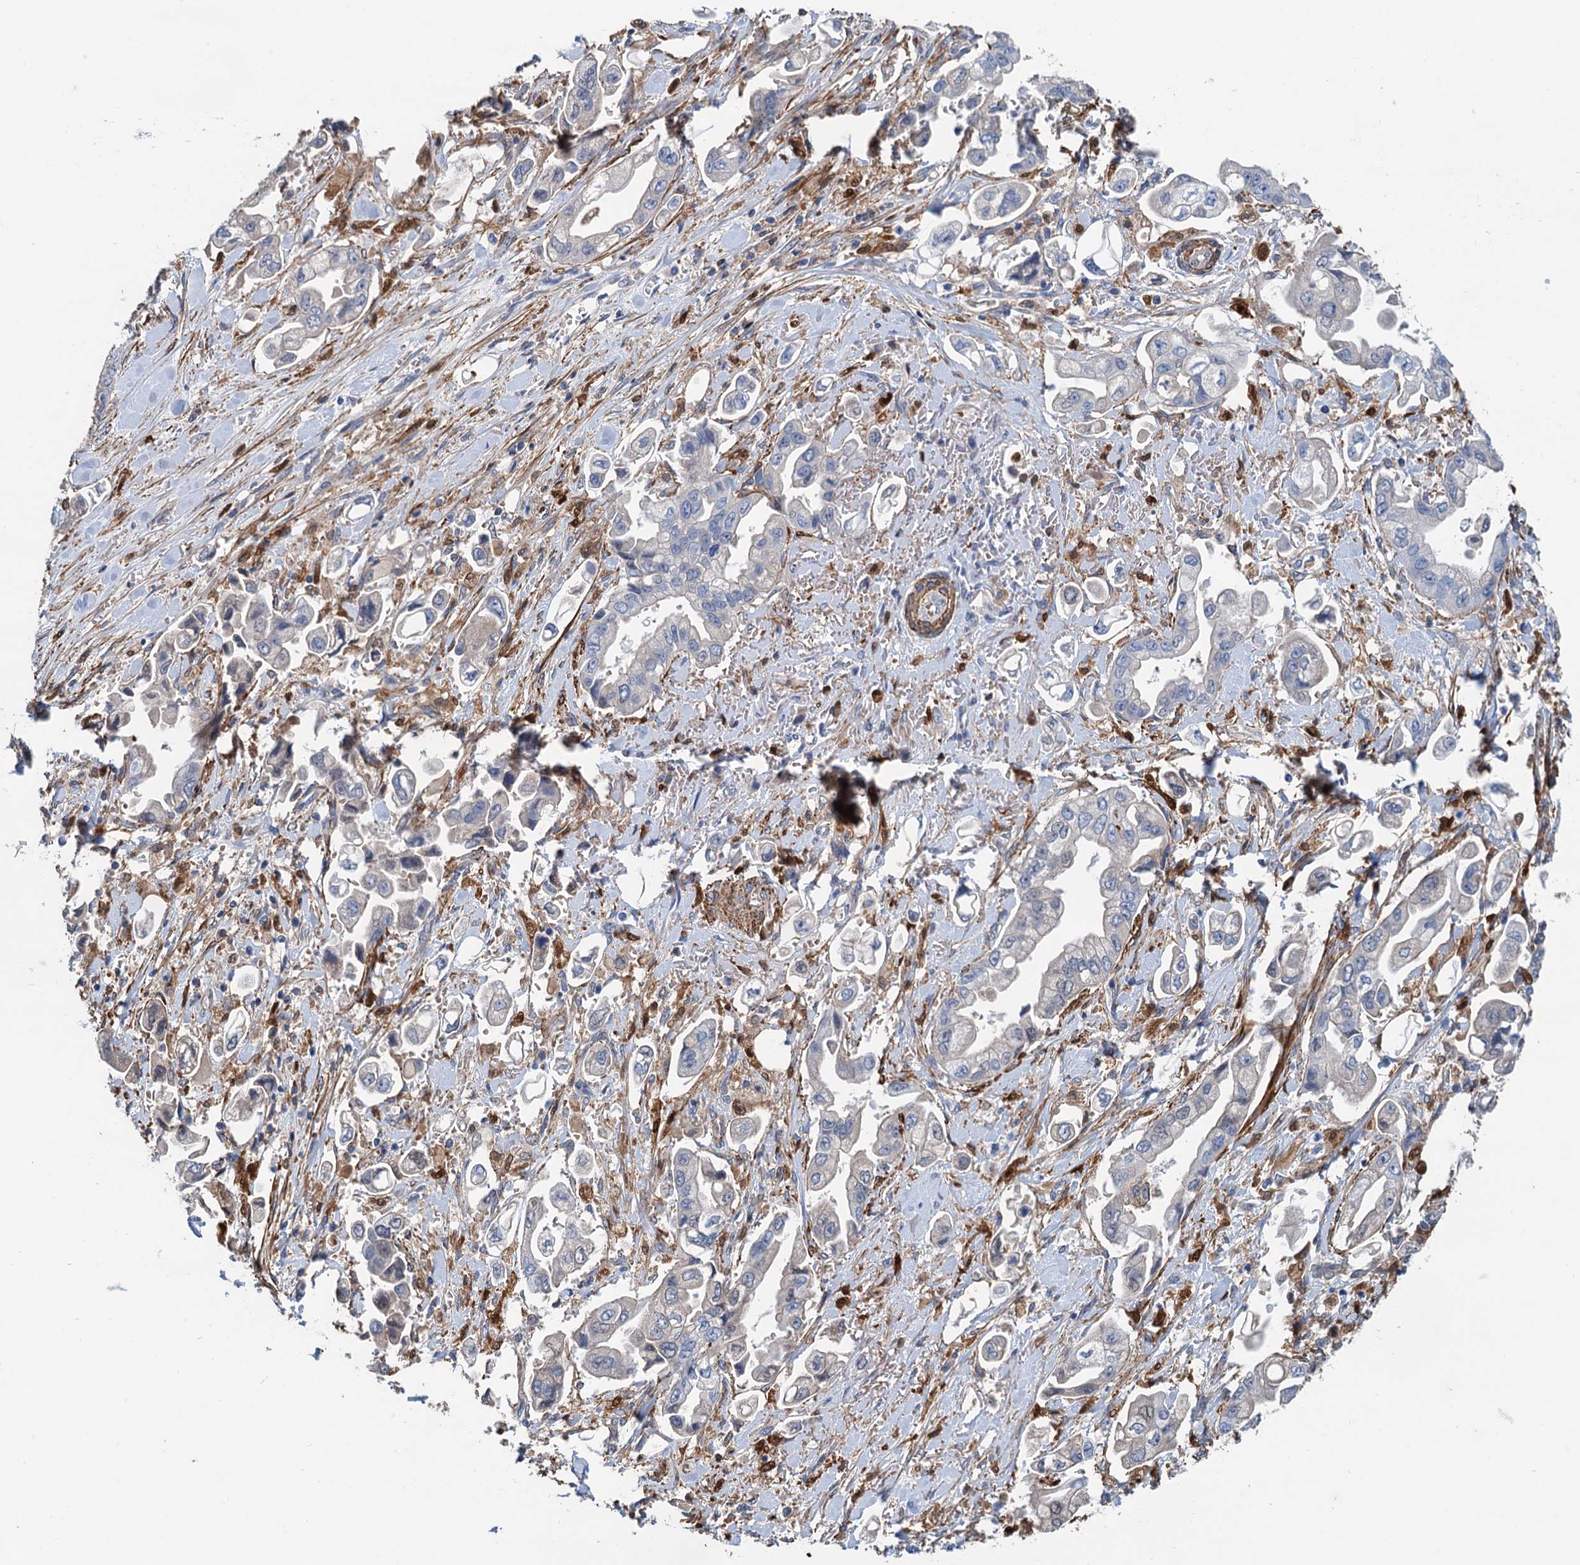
{"staining": {"intensity": "negative", "quantity": "none", "location": "none"}, "tissue": "stomach cancer", "cell_type": "Tumor cells", "image_type": "cancer", "snomed": [{"axis": "morphology", "description": "Adenocarcinoma, NOS"}, {"axis": "topography", "description": "Stomach"}], "caption": "High magnification brightfield microscopy of stomach cancer stained with DAB (3,3'-diaminobenzidine) (brown) and counterstained with hematoxylin (blue): tumor cells show no significant staining.", "gene": "CSTPP1", "patient": {"sex": "male", "age": 62}}